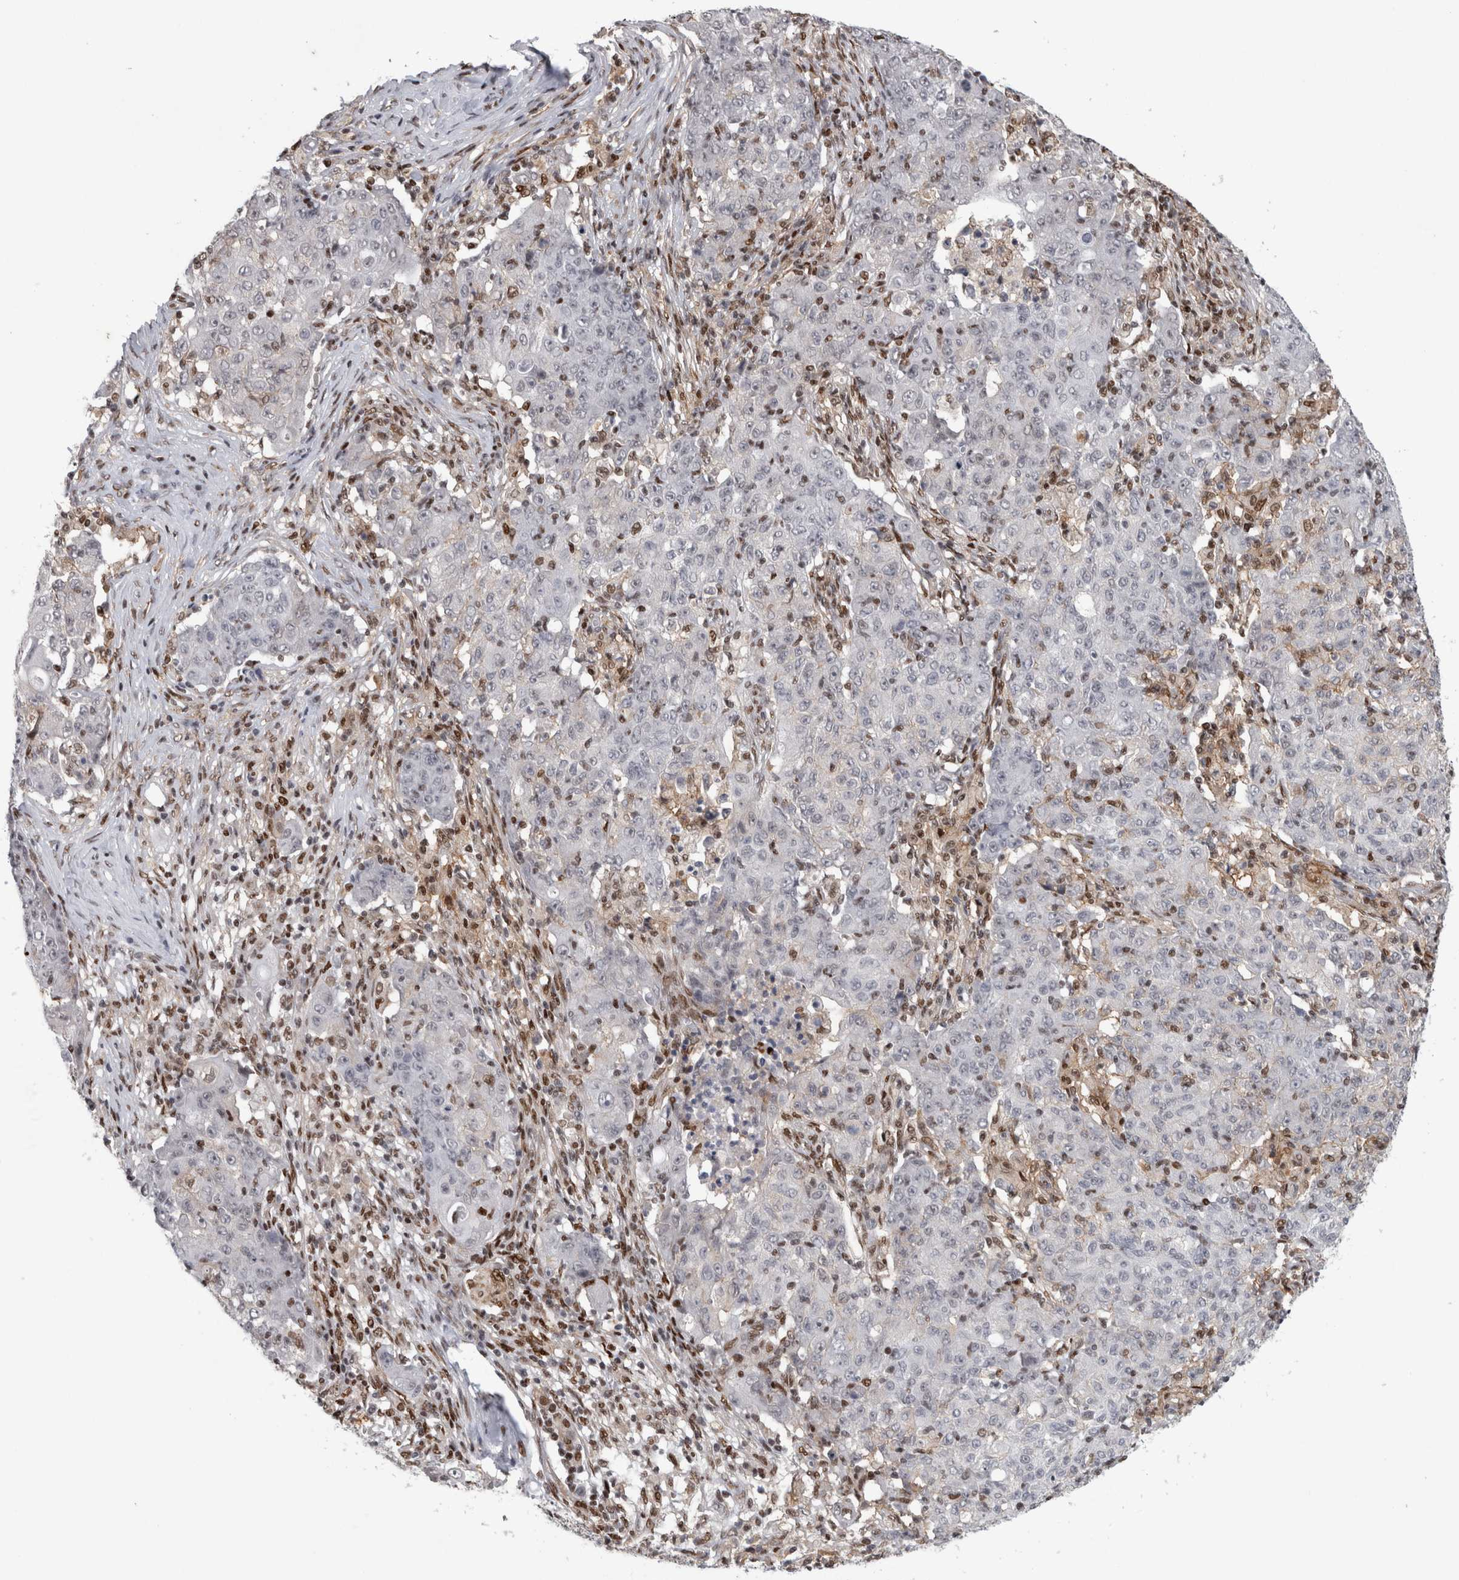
{"staining": {"intensity": "negative", "quantity": "none", "location": "none"}, "tissue": "ovarian cancer", "cell_type": "Tumor cells", "image_type": "cancer", "snomed": [{"axis": "morphology", "description": "Carcinoma, endometroid"}, {"axis": "topography", "description": "Ovary"}], "caption": "Tumor cells are negative for brown protein staining in ovarian cancer (endometroid carcinoma). (Stains: DAB (3,3'-diaminobenzidine) immunohistochemistry (IHC) with hematoxylin counter stain, Microscopy: brightfield microscopy at high magnification).", "gene": "SRARP", "patient": {"sex": "female", "age": 42}}